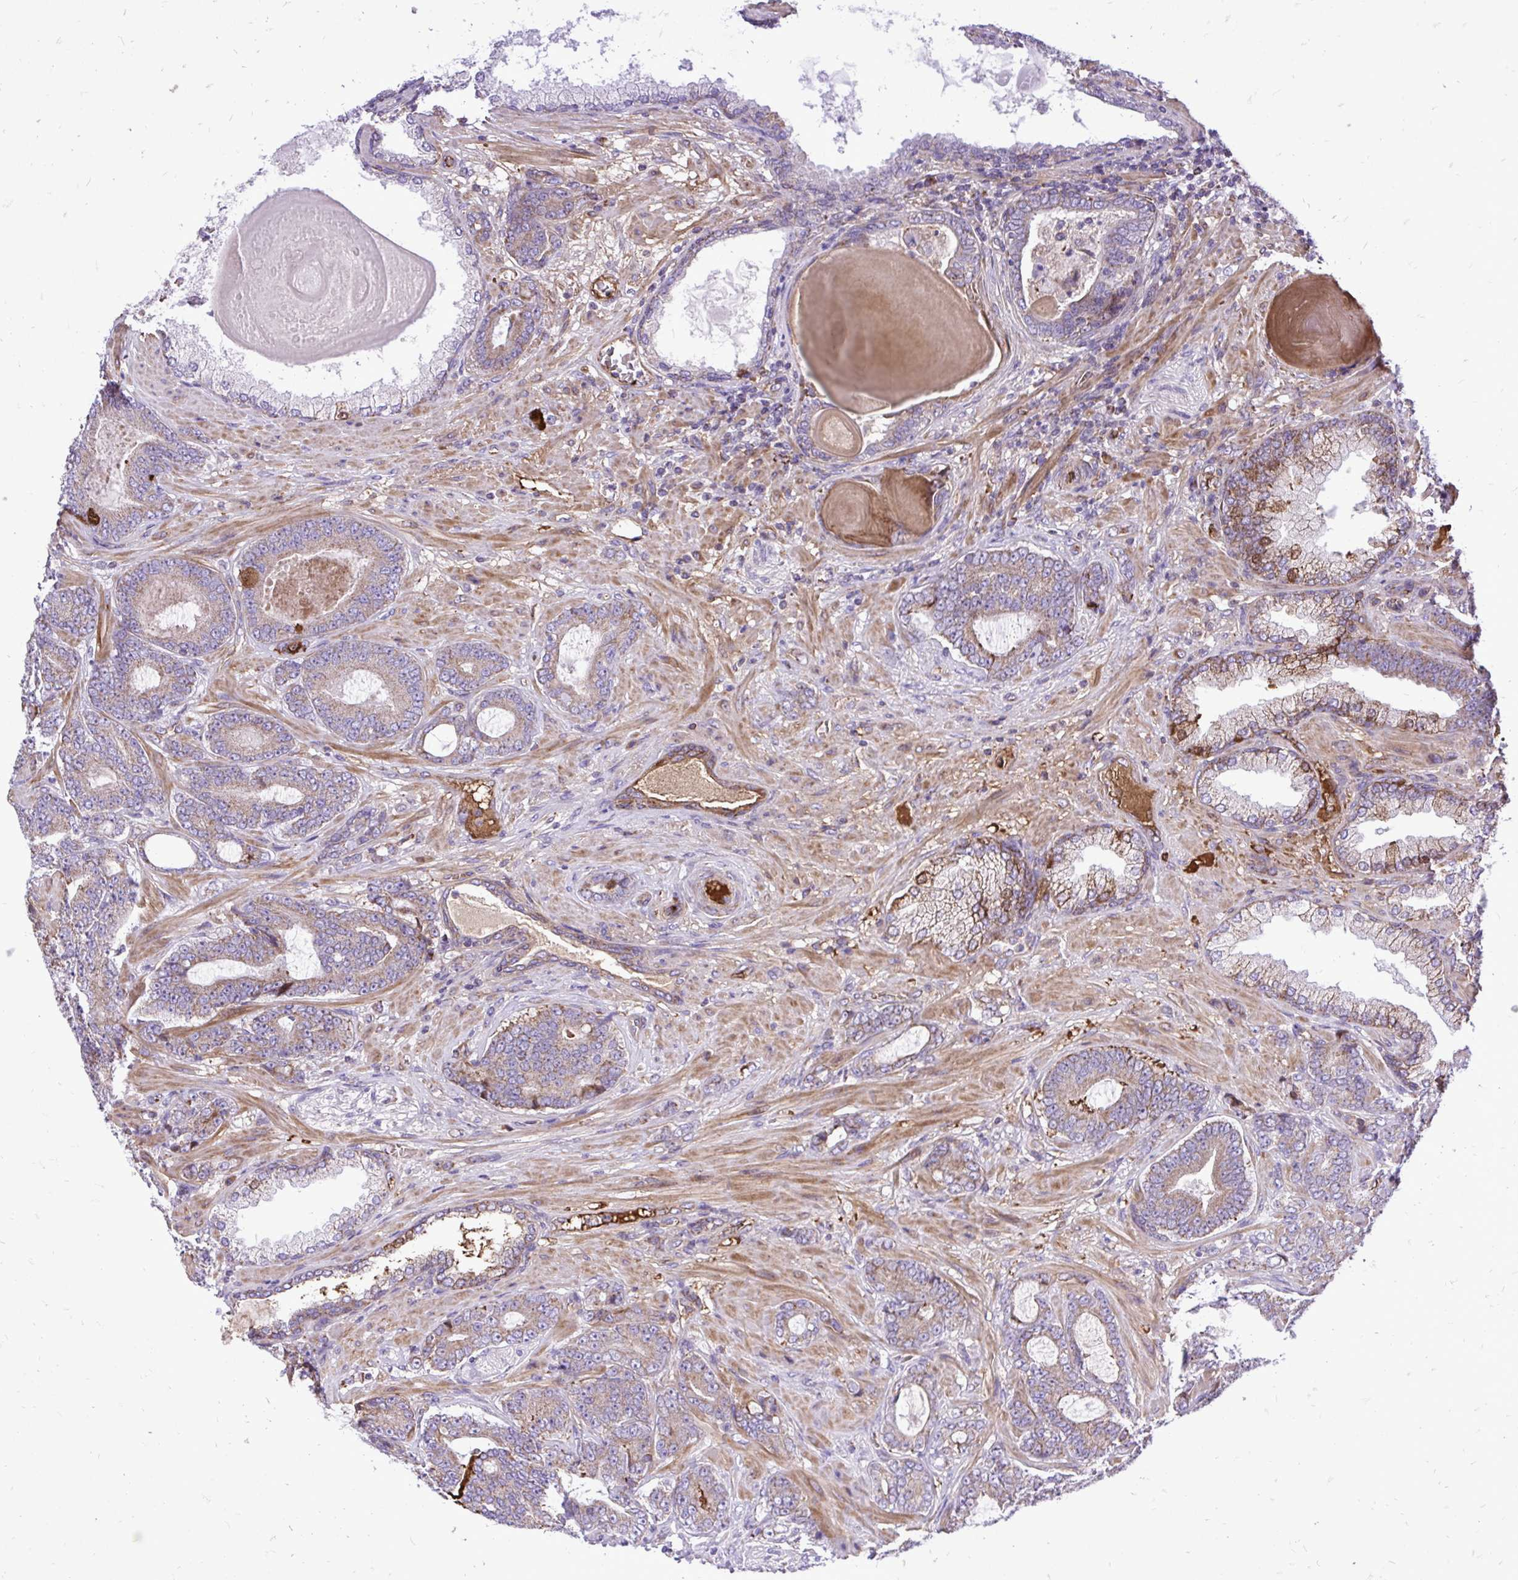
{"staining": {"intensity": "negative", "quantity": "none", "location": "none"}, "tissue": "prostate cancer", "cell_type": "Tumor cells", "image_type": "cancer", "snomed": [{"axis": "morphology", "description": "Adenocarcinoma, High grade"}, {"axis": "topography", "description": "Prostate"}], "caption": "DAB immunohistochemical staining of human prostate adenocarcinoma (high-grade) displays no significant expression in tumor cells.", "gene": "ATP13A2", "patient": {"sex": "male", "age": 62}}